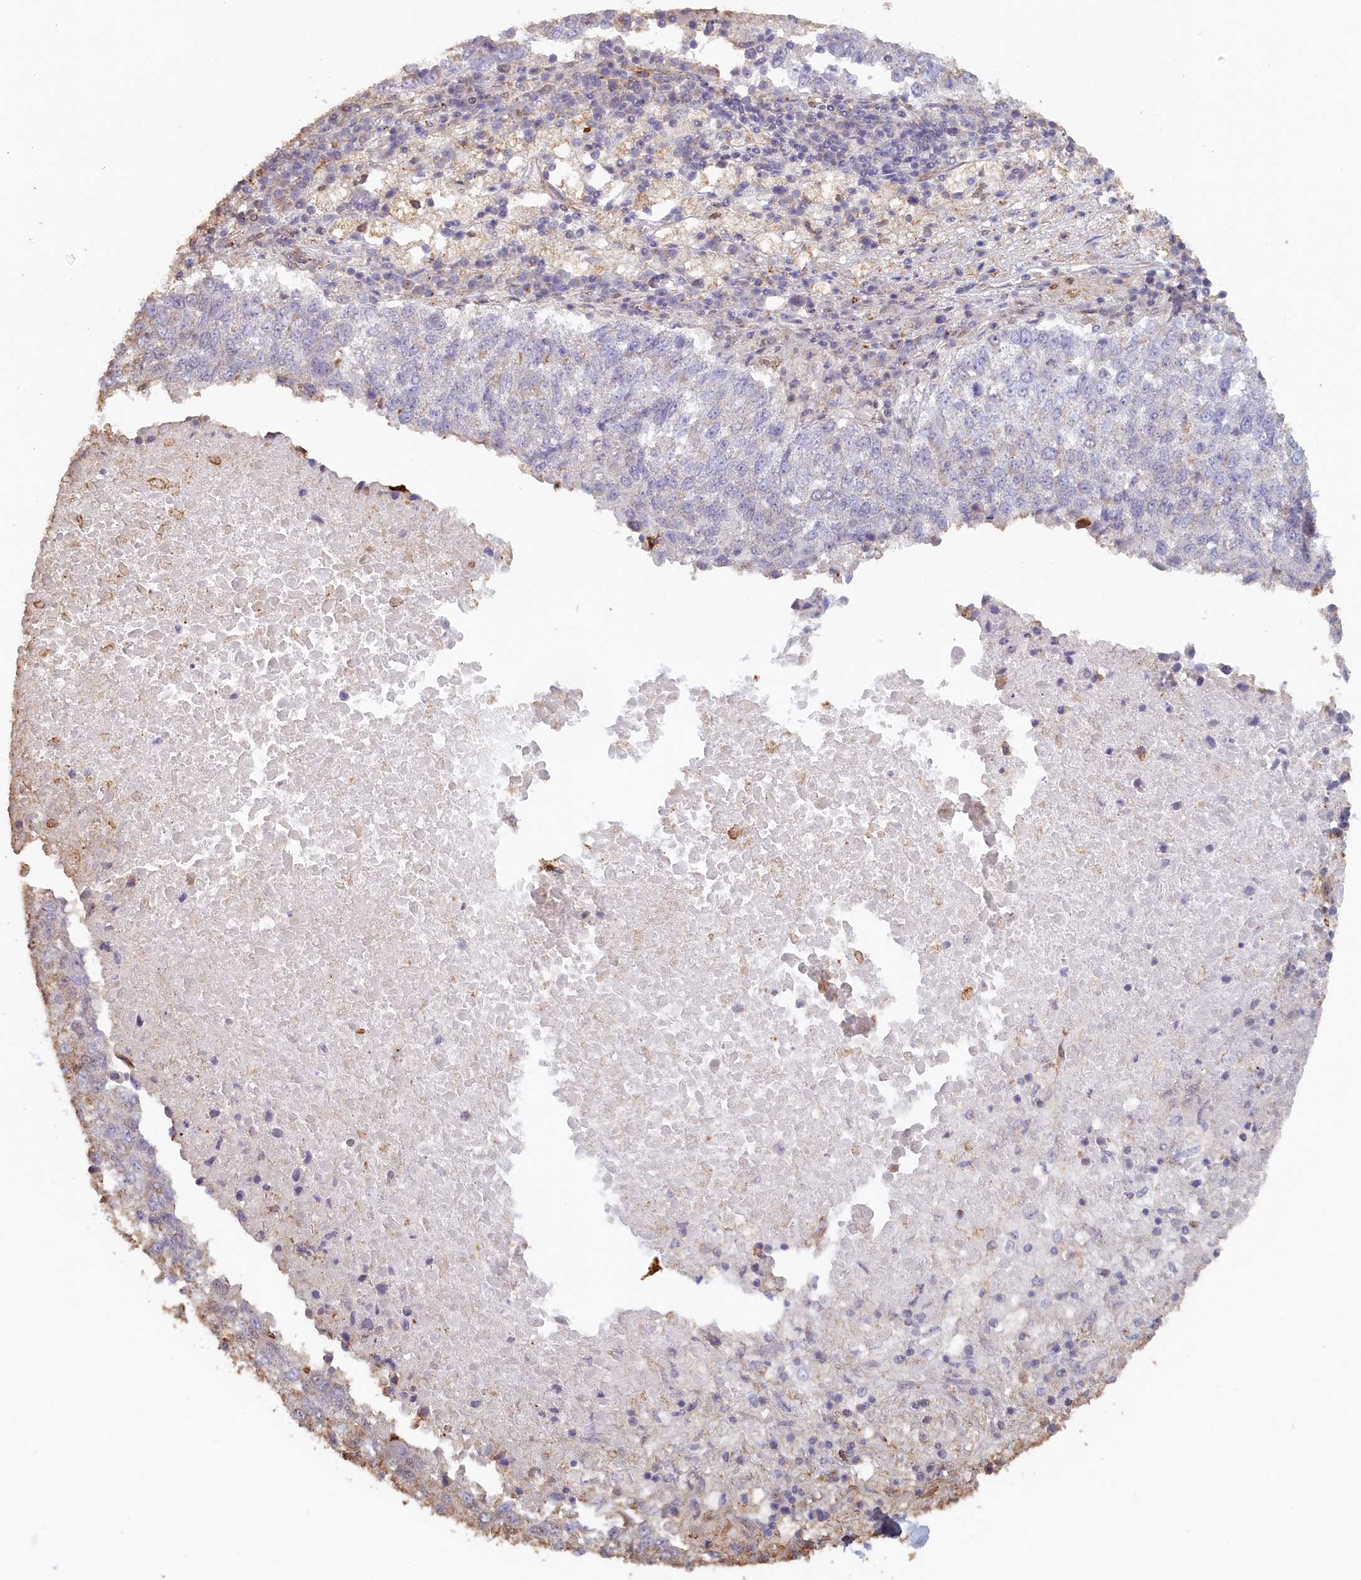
{"staining": {"intensity": "negative", "quantity": "none", "location": "none"}, "tissue": "lung cancer", "cell_type": "Tumor cells", "image_type": "cancer", "snomed": [{"axis": "morphology", "description": "Squamous cell carcinoma, NOS"}, {"axis": "topography", "description": "Lung"}], "caption": "Immunohistochemistry (IHC) of human squamous cell carcinoma (lung) exhibits no staining in tumor cells.", "gene": "STX16", "patient": {"sex": "male", "age": 73}}